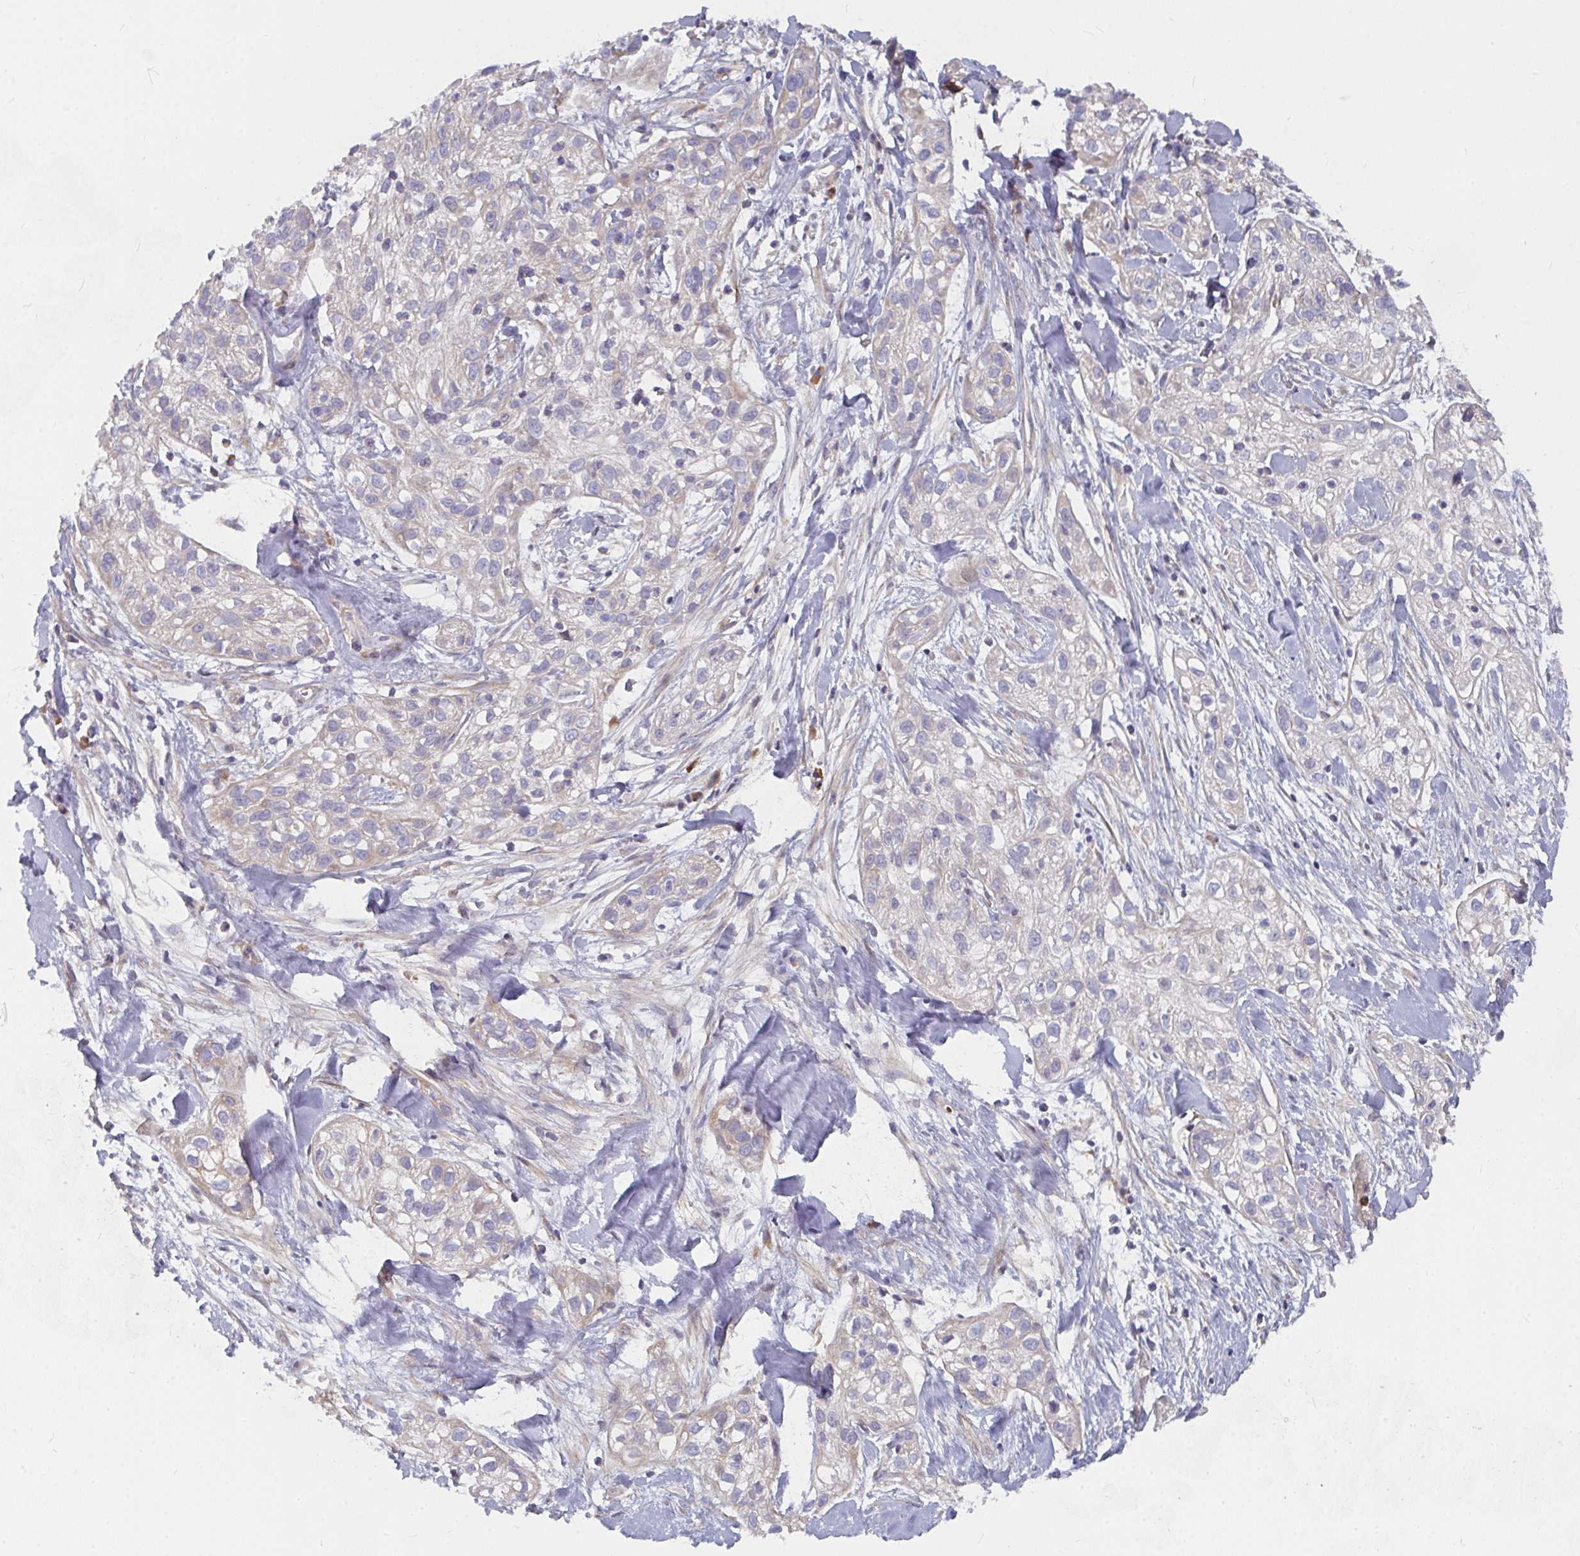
{"staining": {"intensity": "weak", "quantity": "<25%", "location": "cytoplasmic/membranous"}, "tissue": "skin cancer", "cell_type": "Tumor cells", "image_type": "cancer", "snomed": [{"axis": "morphology", "description": "Squamous cell carcinoma, NOS"}, {"axis": "topography", "description": "Skin"}], "caption": "Immunohistochemistry (IHC) photomicrograph of human skin squamous cell carcinoma stained for a protein (brown), which reveals no expression in tumor cells.", "gene": "RHEBL1", "patient": {"sex": "male", "age": 82}}